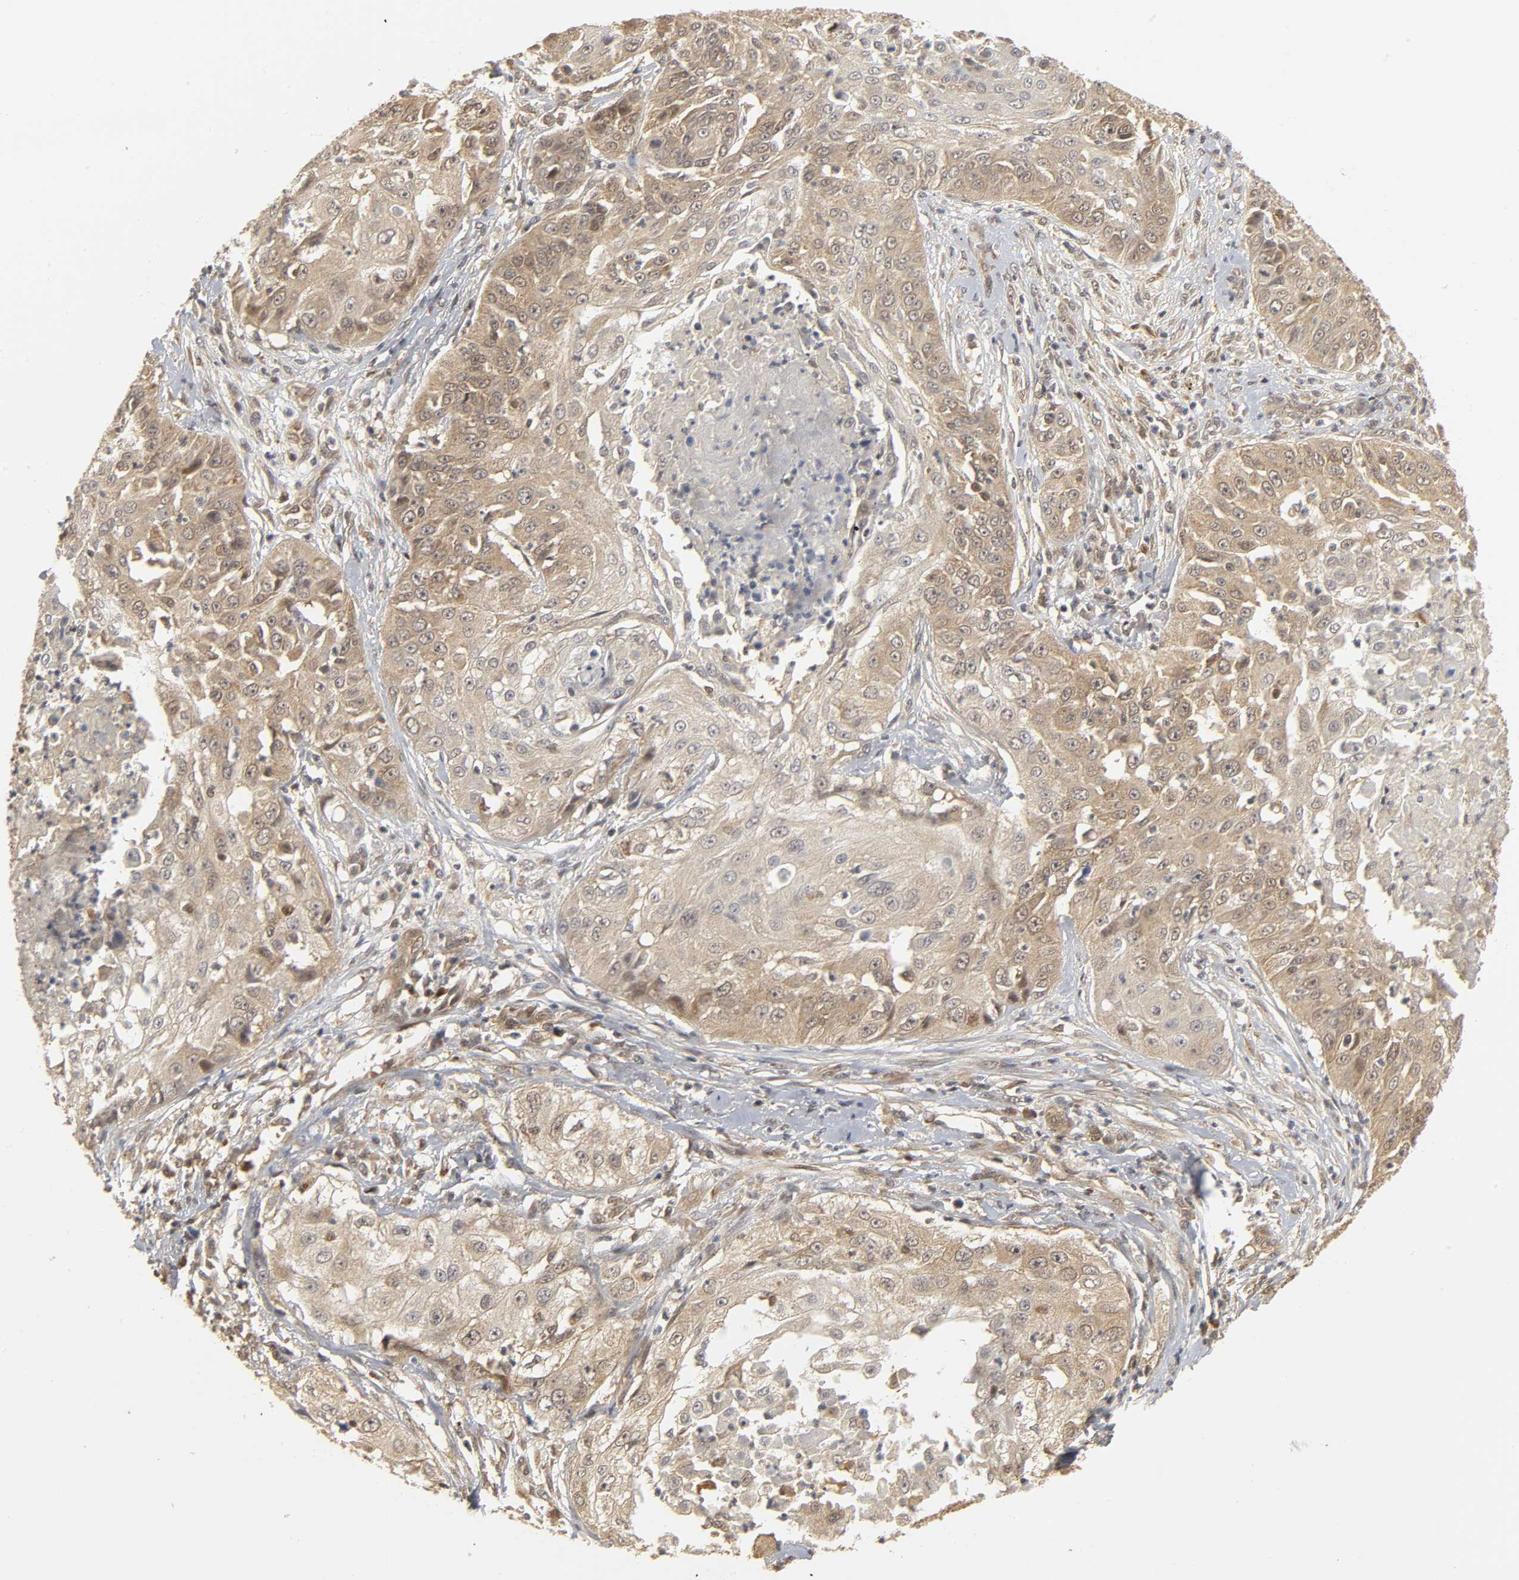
{"staining": {"intensity": "moderate", "quantity": ">75%", "location": "cytoplasmic/membranous"}, "tissue": "cervical cancer", "cell_type": "Tumor cells", "image_type": "cancer", "snomed": [{"axis": "morphology", "description": "Squamous cell carcinoma, NOS"}, {"axis": "topography", "description": "Cervix"}], "caption": "The histopathology image displays staining of cervical cancer (squamous cell carcinoma), revealing moderate cytoplasmic/membranous protein positivity (brown color) within tumor cells. The protein is shown in brown color, while the nuclei are stained blue.", "gene": "PARK7", "patient": {"sex": "female", "age": 64}}